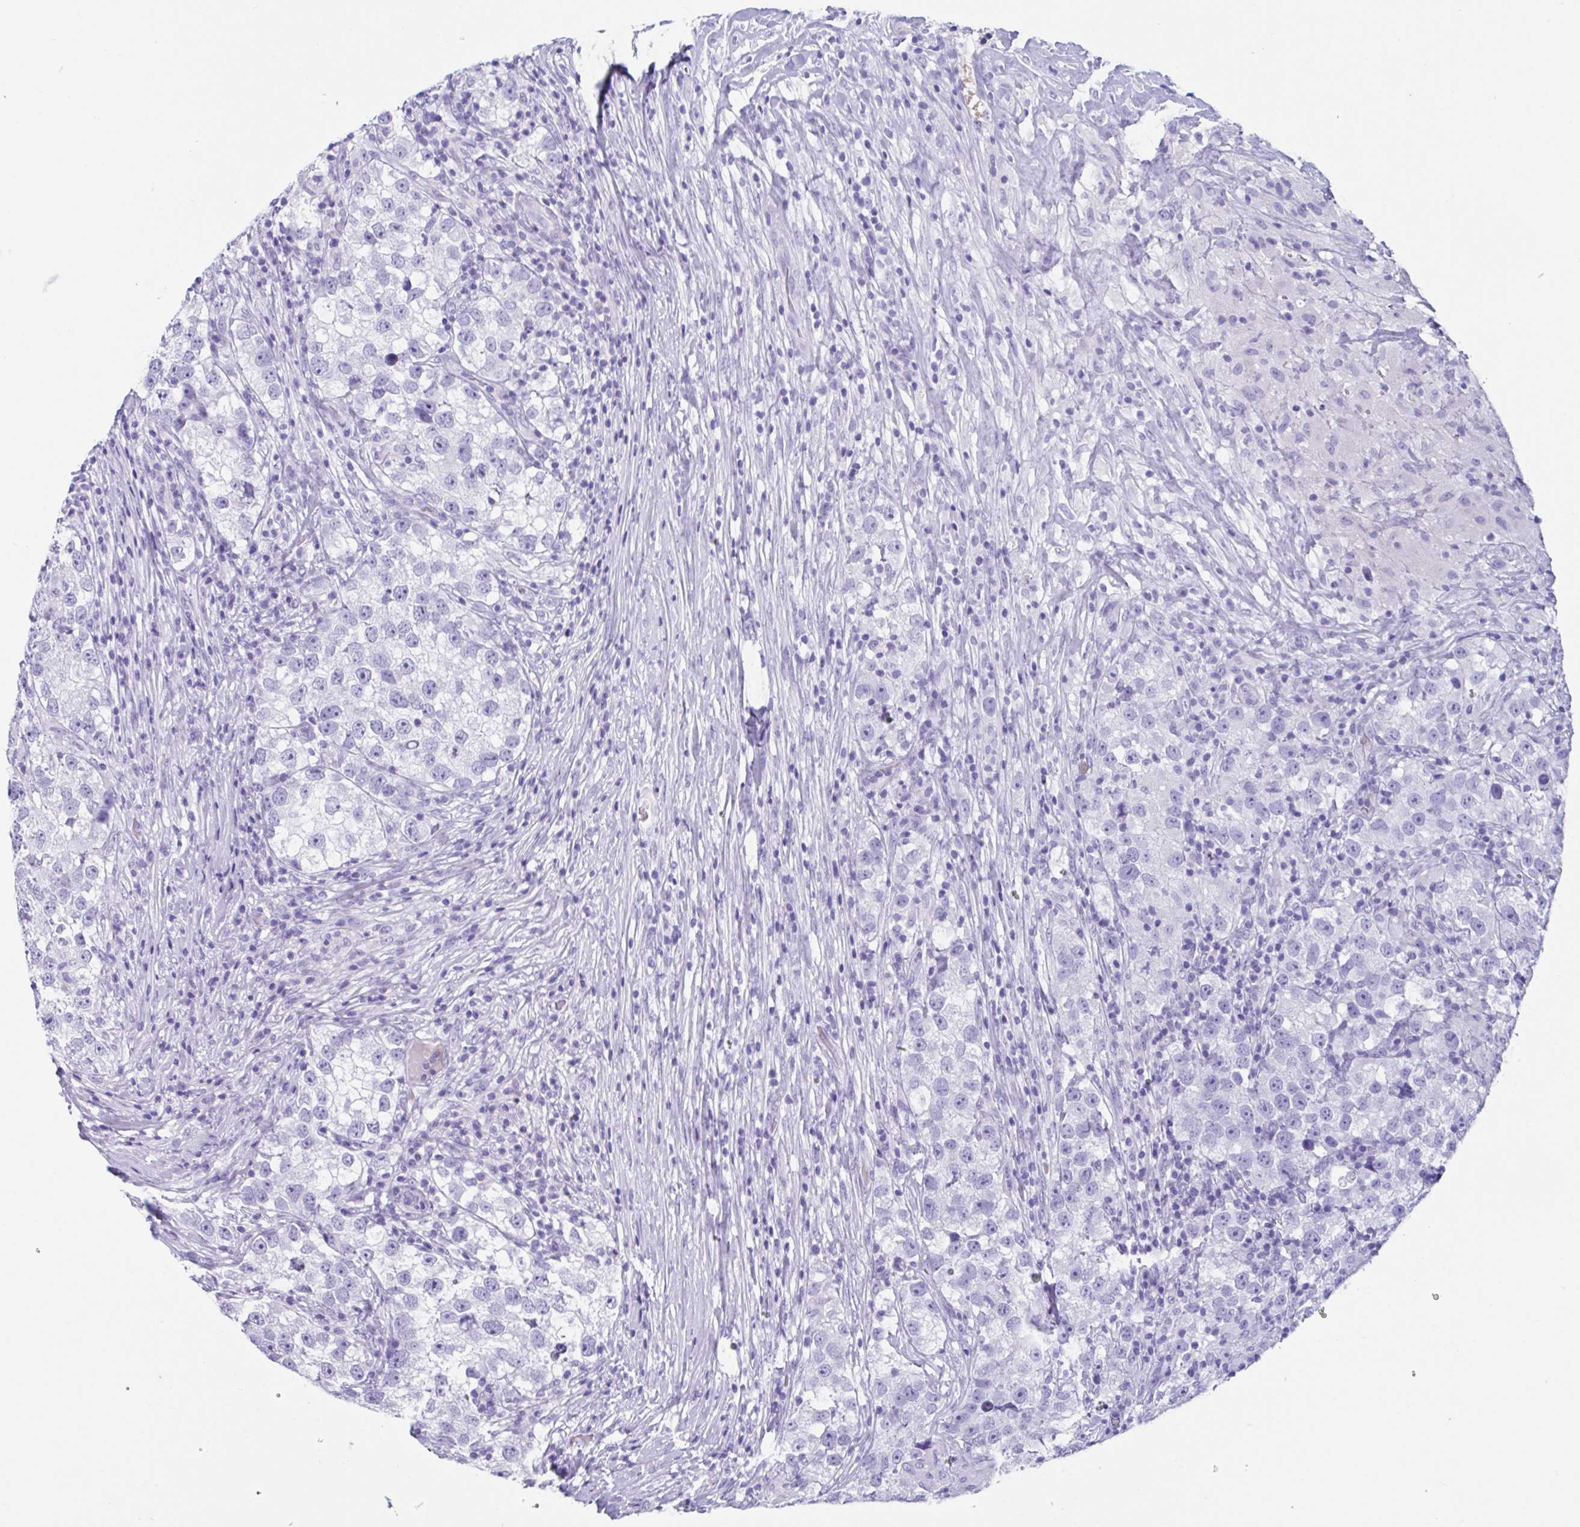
{"staining": {"intensity": "negative", "quantity": "none", "location": "none"}, "tissue": "testis cancer", "cell_type": "Tumor cells", "image_type": "cancer", "snomed": [{"axis": "morphology", "description": "Seminoma, NOS"}, {"axis": "topography", "description": "Testis"}], "caption": "The micrograph exhibits no staining of tumor cells in testis cancer (seminoma).", "gene": "USP35", "patient": {"sex": "male", "age": 46}}